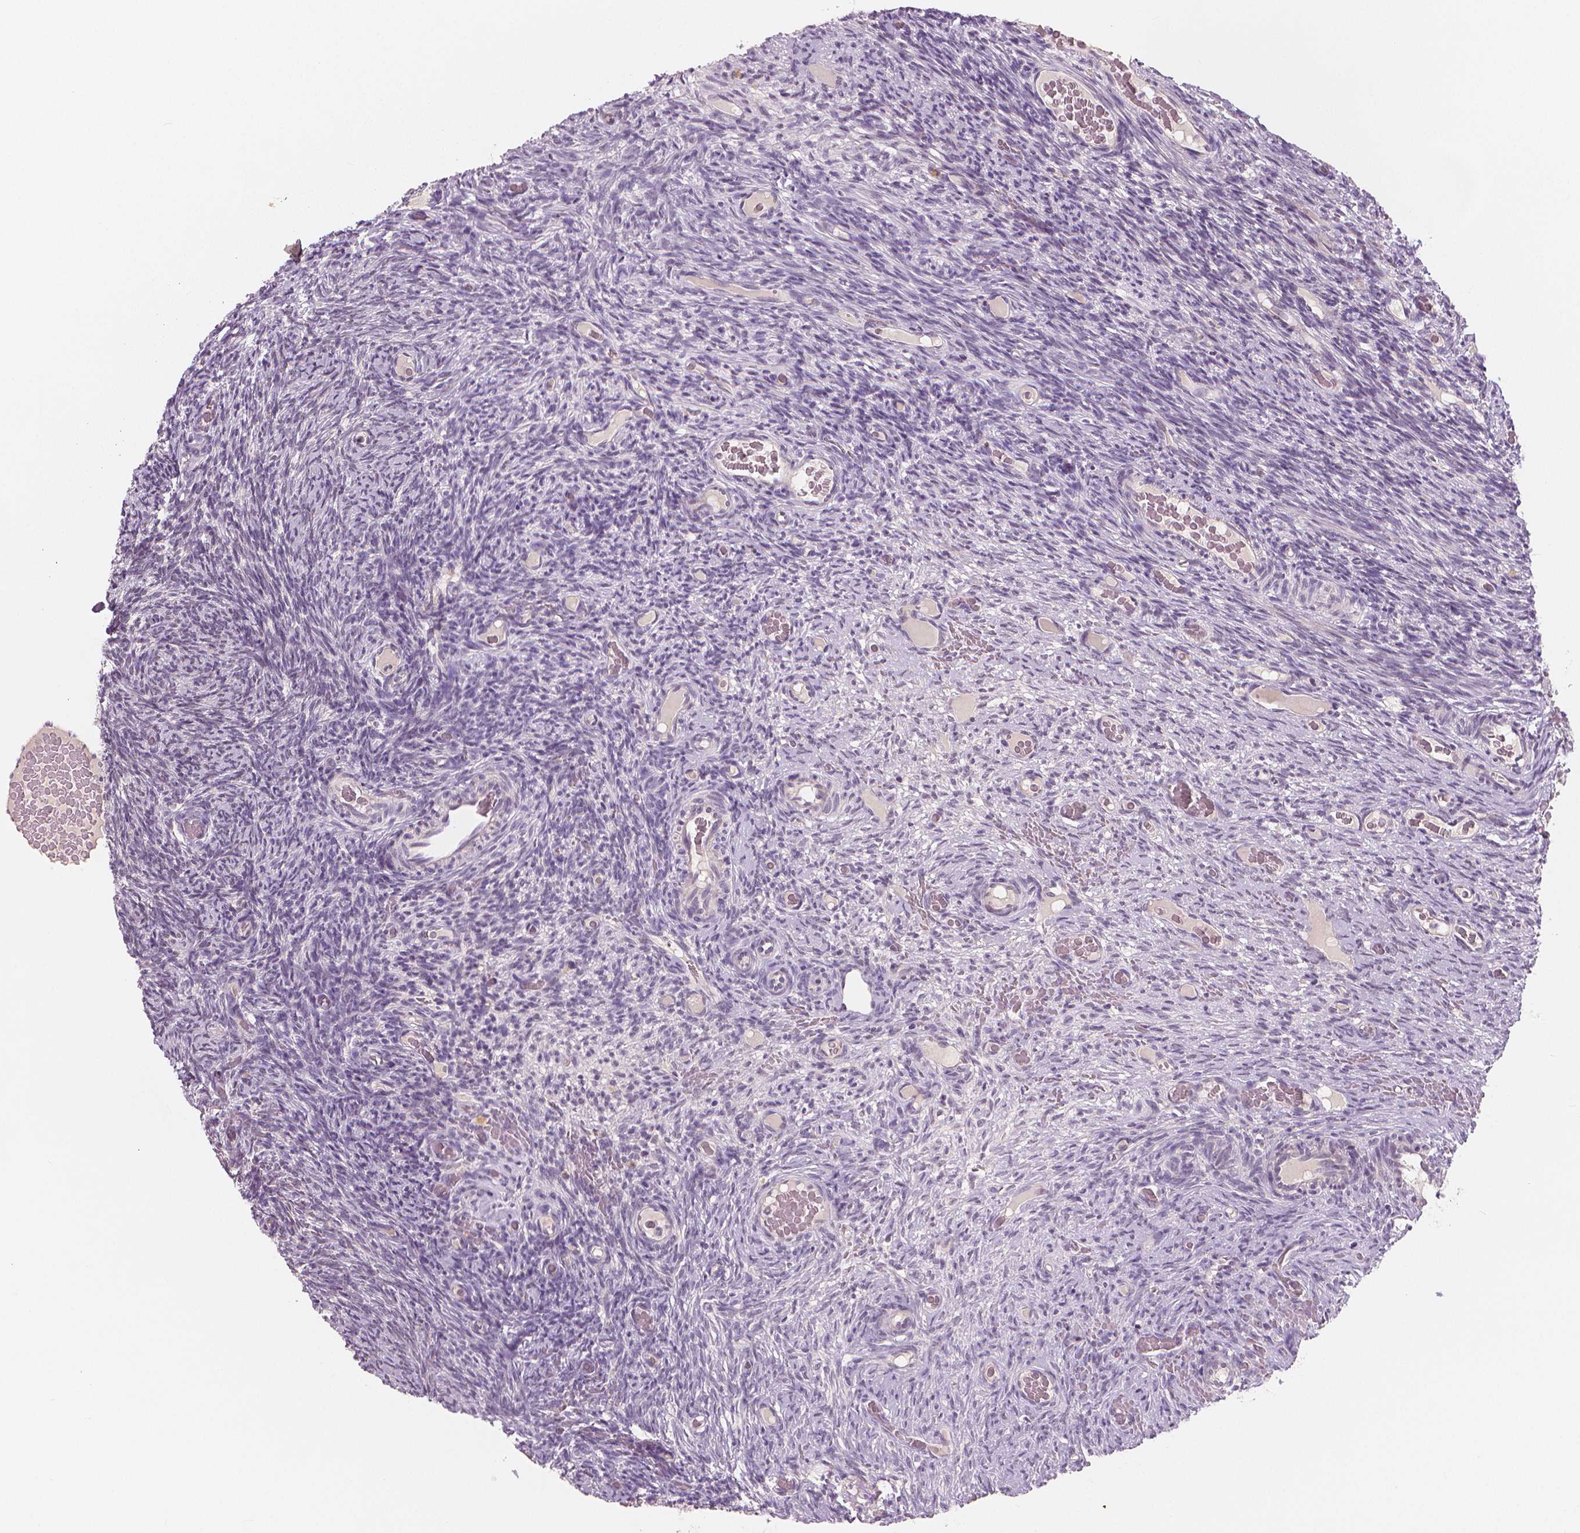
{"staining": {"intensity": "negative", "quantity": "none", "location": "none"}, "tissue": "ovary", "cell_type": "Ovarian stroma cells", "image_type": "normal", "snomed": [{"axis": "morphology", "description": "Normal tissue, NOS"}, {"axis": "topography", "description": "Ovary"}], "caption": "DAB immunohistochemical staining of unremarkable human ovary shows no significant expression in ovarian stroma cells.", "gene": "RNASE7", "patient": {"sex": "female", "age": 34}}